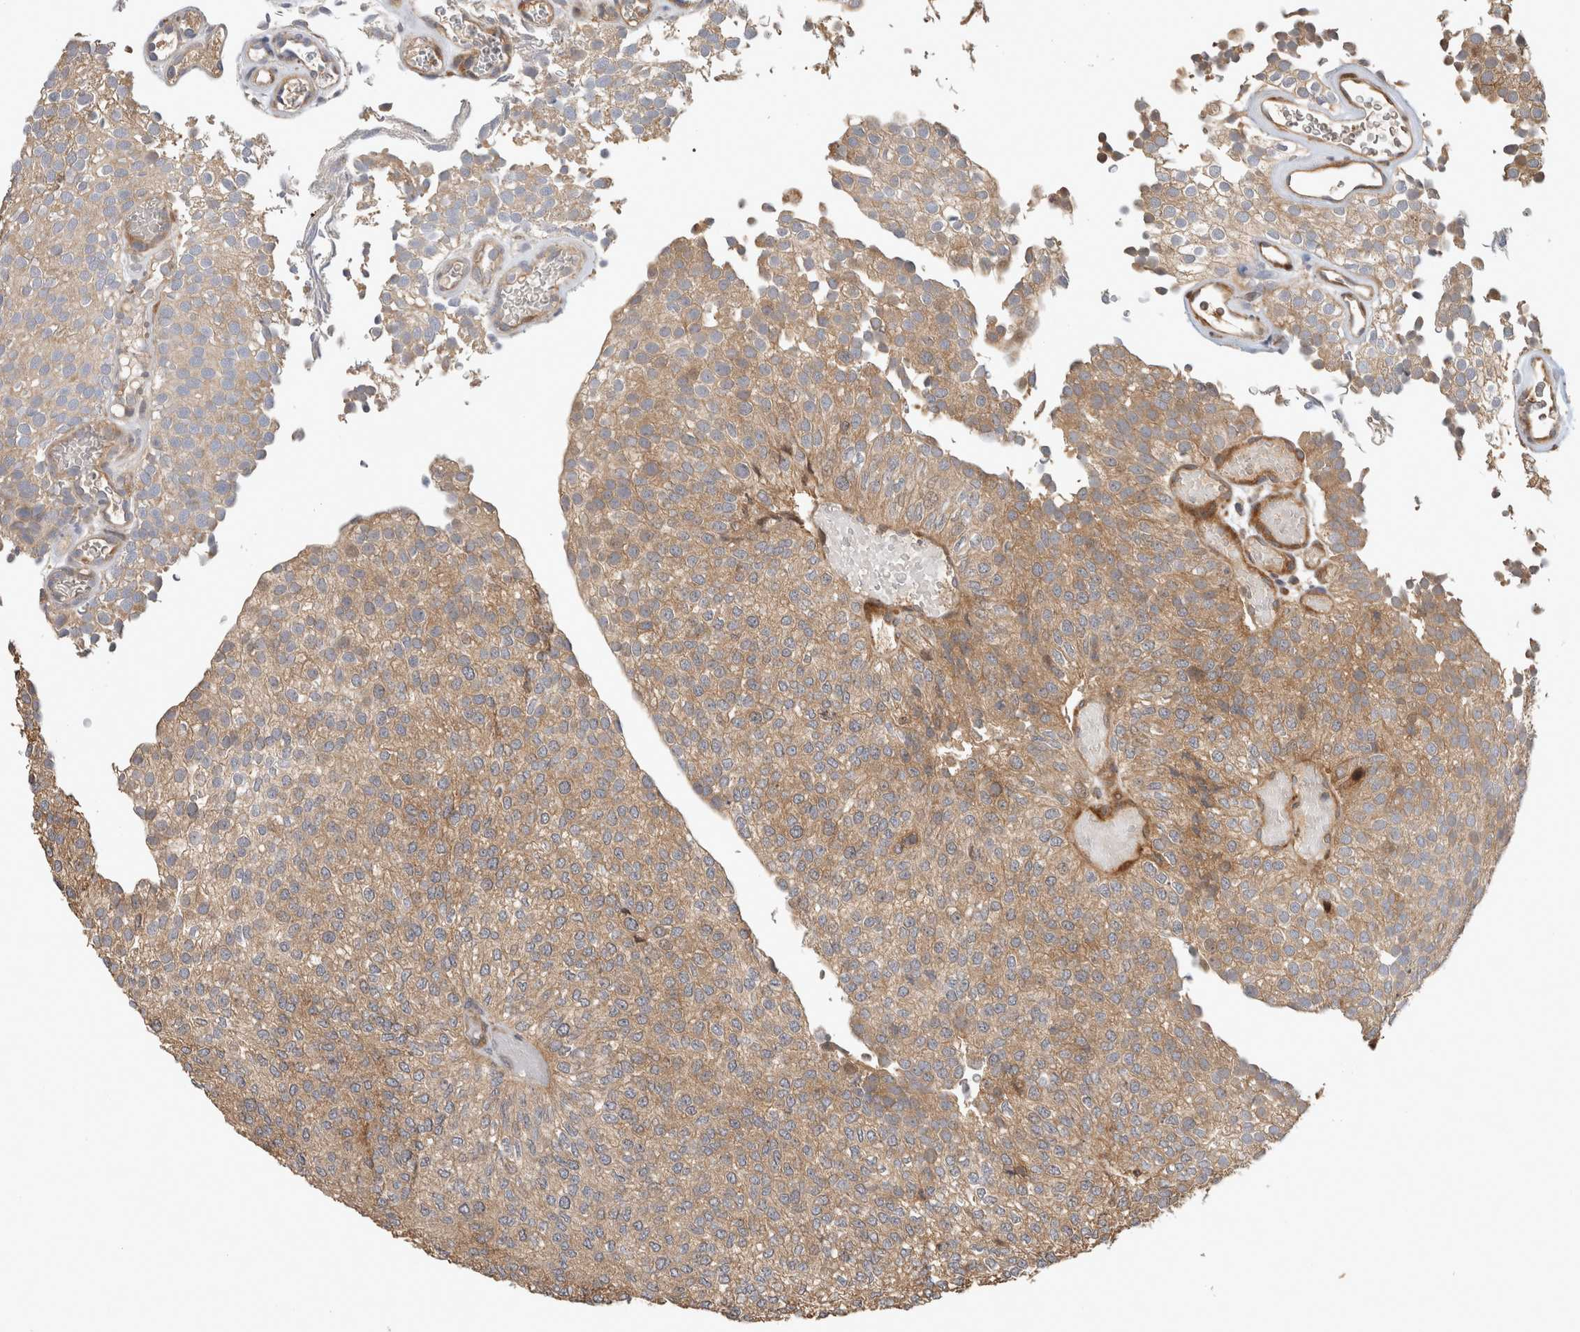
{"staining": {"intensity": "weak", "quantity": ">75%", "location": "cytoplasmic/membranous"}, "tissue": "urothelial cancer", "cell_type": "Tumor cells", "image_type": "cancer", "snomed": [{"axis": "morphology", "description": "Urothelial carcinoma, Low grade"}, {"axis": "topography", "description": "Urinary bladder"}], "caption": "IHC (DAB) staining of human urothelial cancer displays weak cytoplasmic/membranous protein staining in approximately >75% of tumor cells. Nuclei are stained in blue.", "gene": "PCDHB15", "patient": {"sex": "male", "age": 78}}